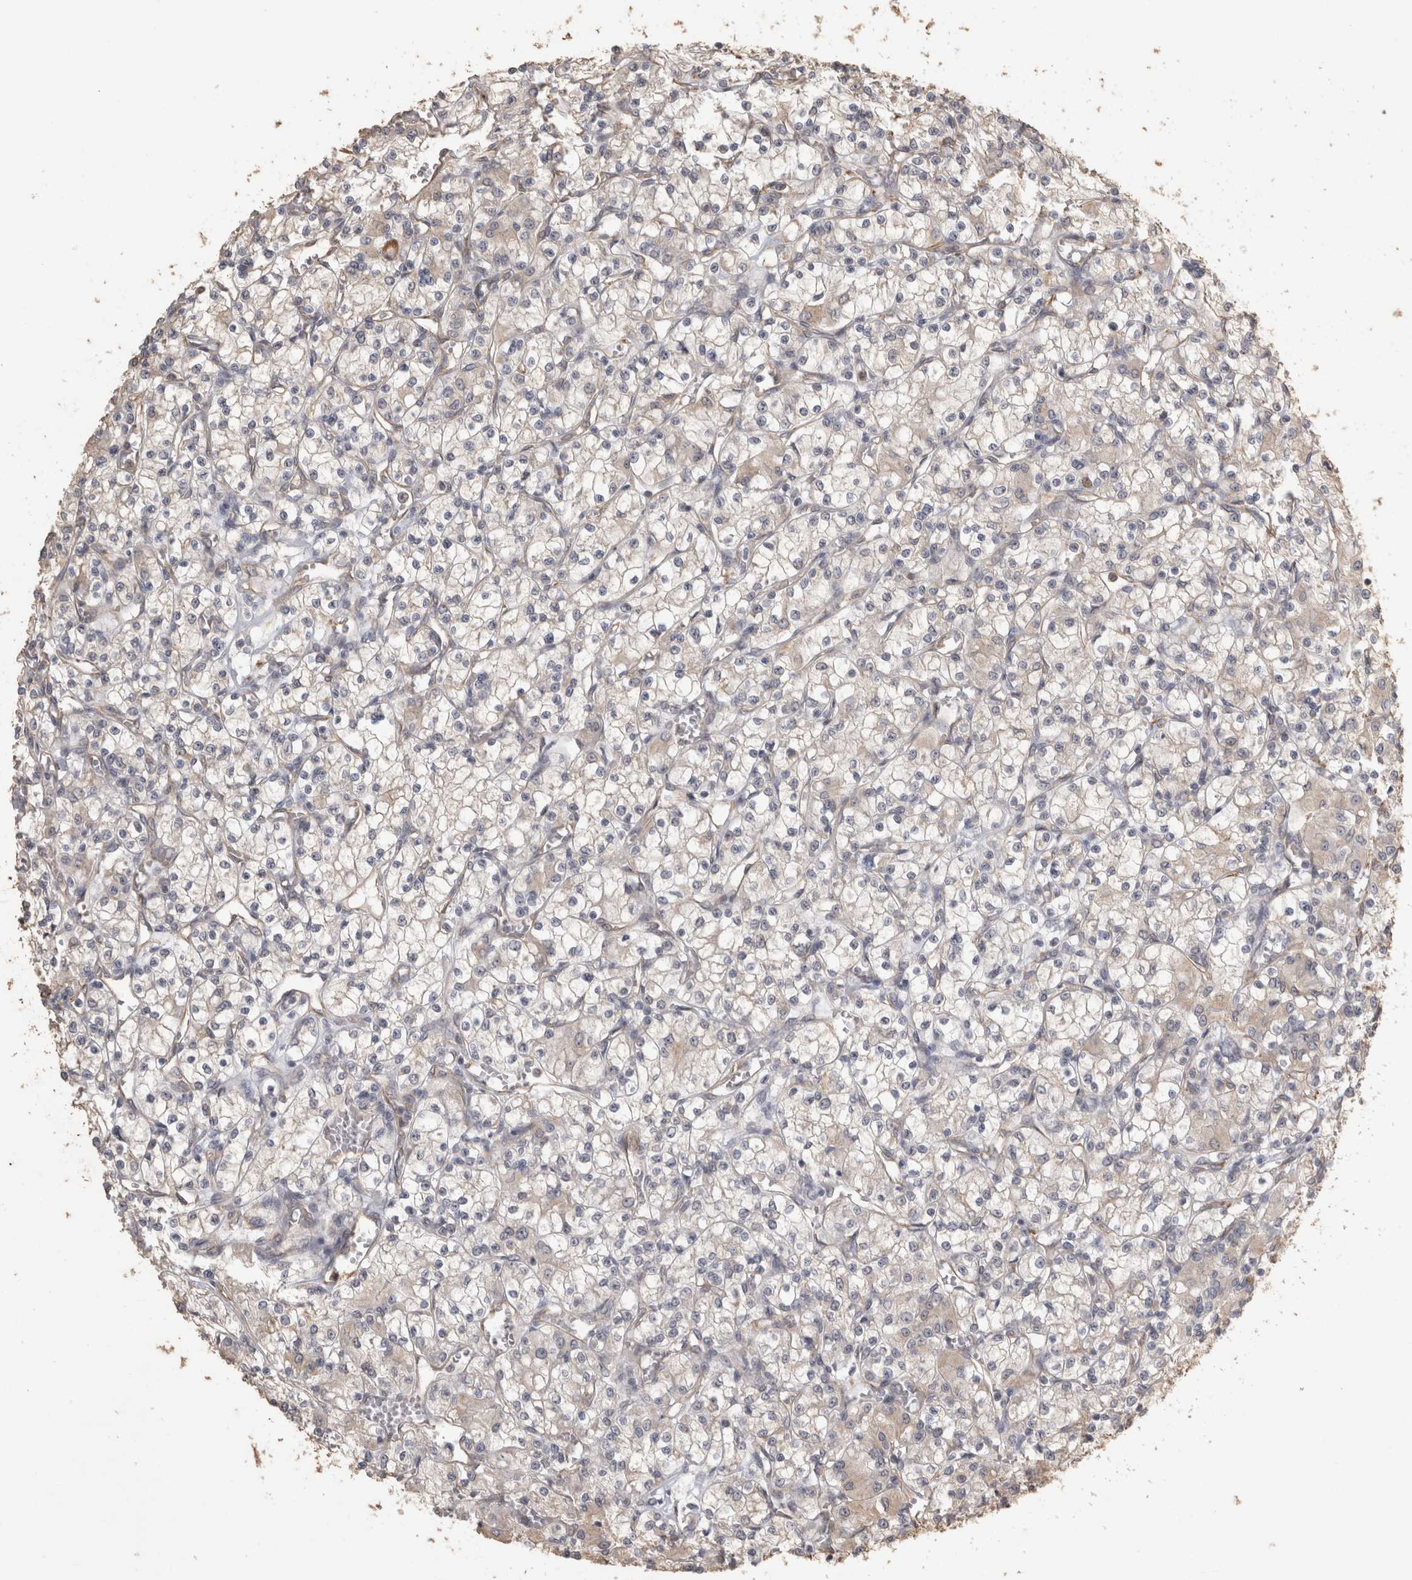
{"staining": {"intensity": "negative", "quantity": "none", "location": "none"}, "tissue": "renal cancer", "cell_type": "Tumor cells", "image_type": "cancer", "snomed": [{"axis": "morphology", "description": "Adenocarcinoma, NOS"}, {"axis": "topography", "description": "Kidney"}], "caption": "Protein analysis of renal adenocarcinoma shows no significant staining in tumor cells. (Stains: DAB IHC with hematoxylin counter stain, Microscopy: brightfield microscopy at high magnification).", "gene": "REPS2", "patient": {"sex": "female", "age": 59}}